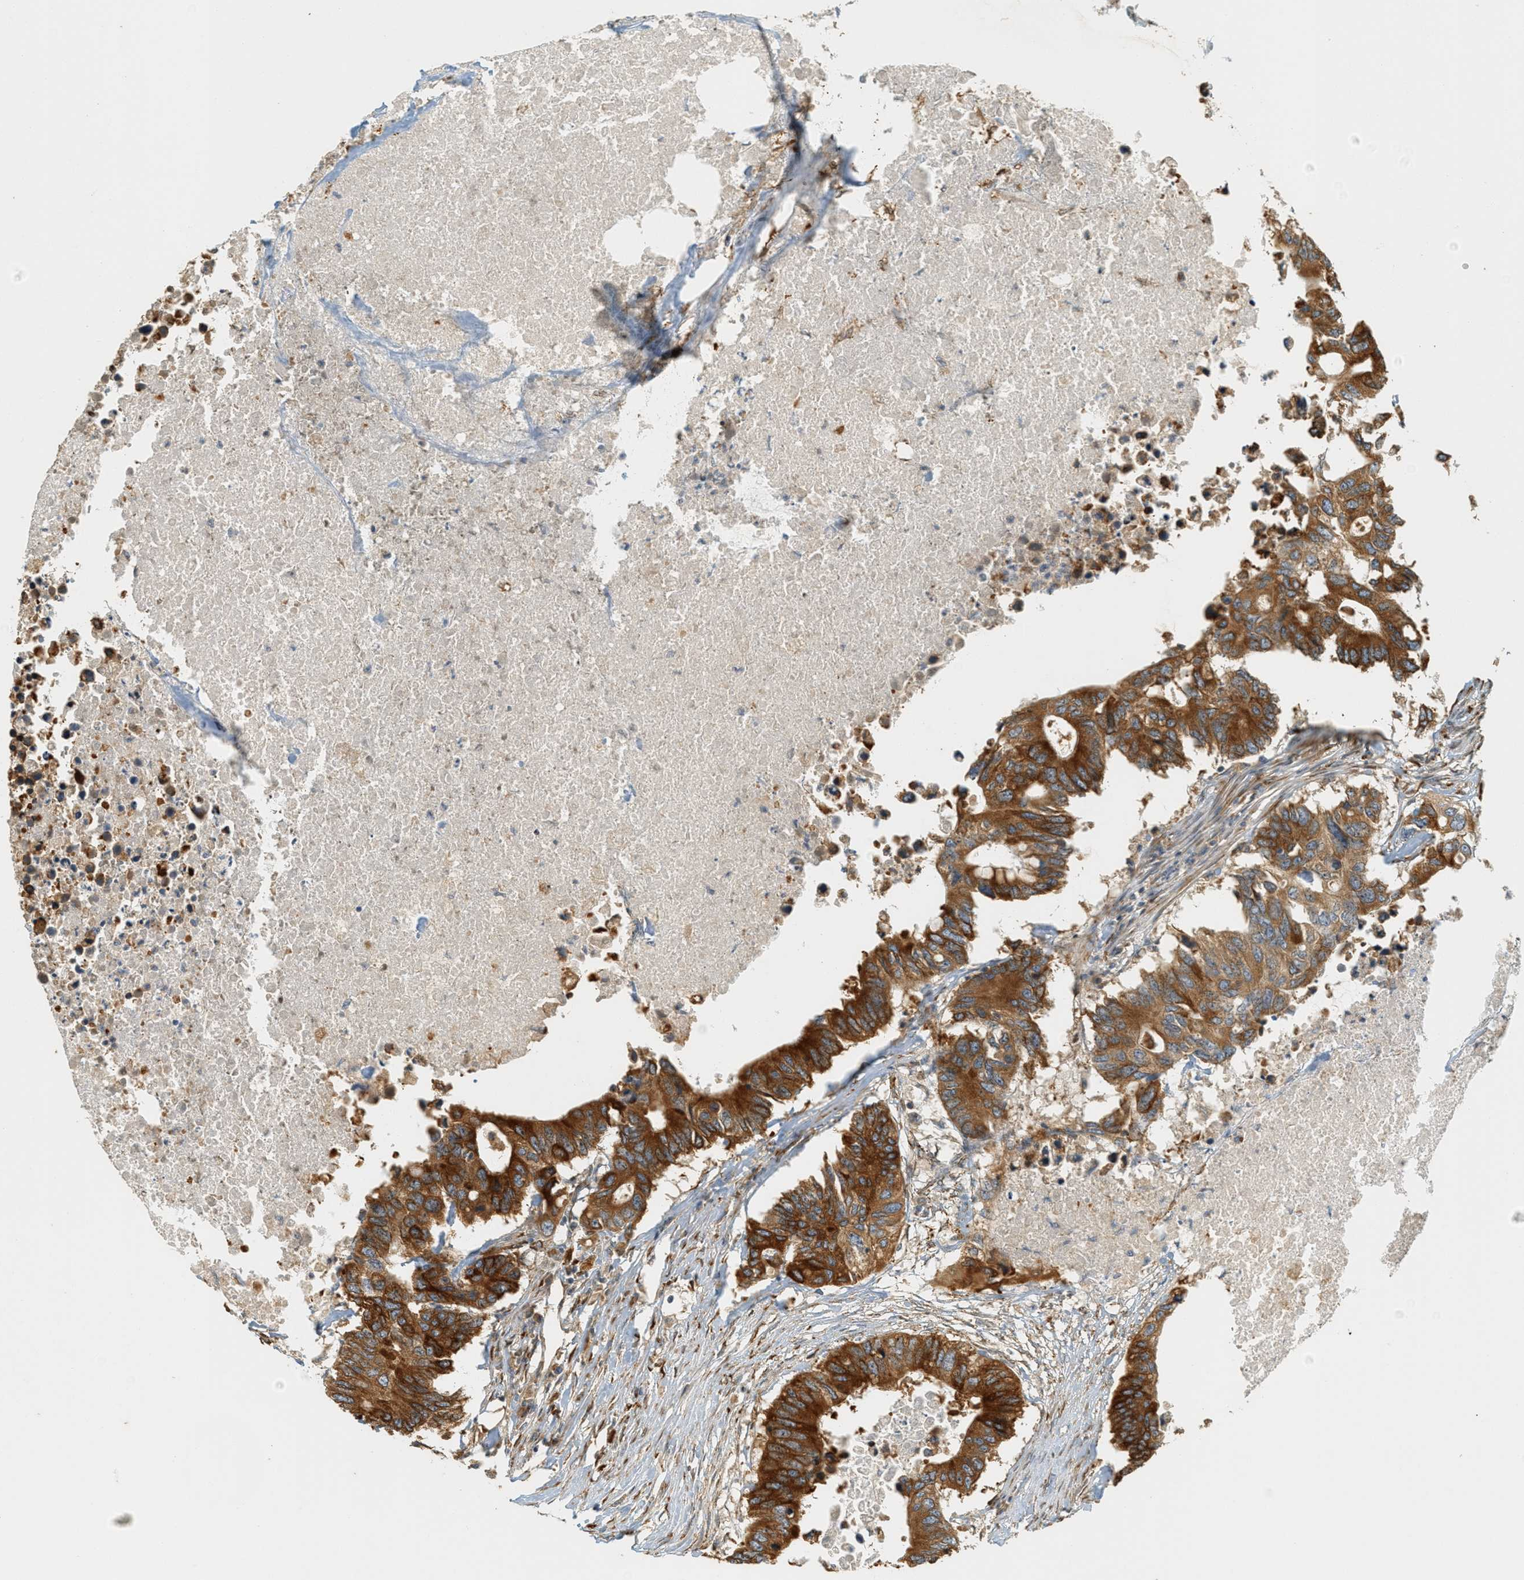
{"staining": {"intensity": "strong", "quantity": ">75%", "location": "cytoplasmic/membranous"}, "tissue": "colorectal cancer", "cell_type": "Tumor cells", "image_type": "cancer", "snomed": [{"axis": "morphology", "description": "Adenocarcinoma, NOS"}, {"axis": "topography", "description": "Colon"}], "caption": "Protein expression analysis of colorectal adenocarcinoma shows strong cytoplasmic/membranous expression in approximately >75% of tumor cells.", "gene": "PDK1", "patient": {"sex": "male", "age": 71}}